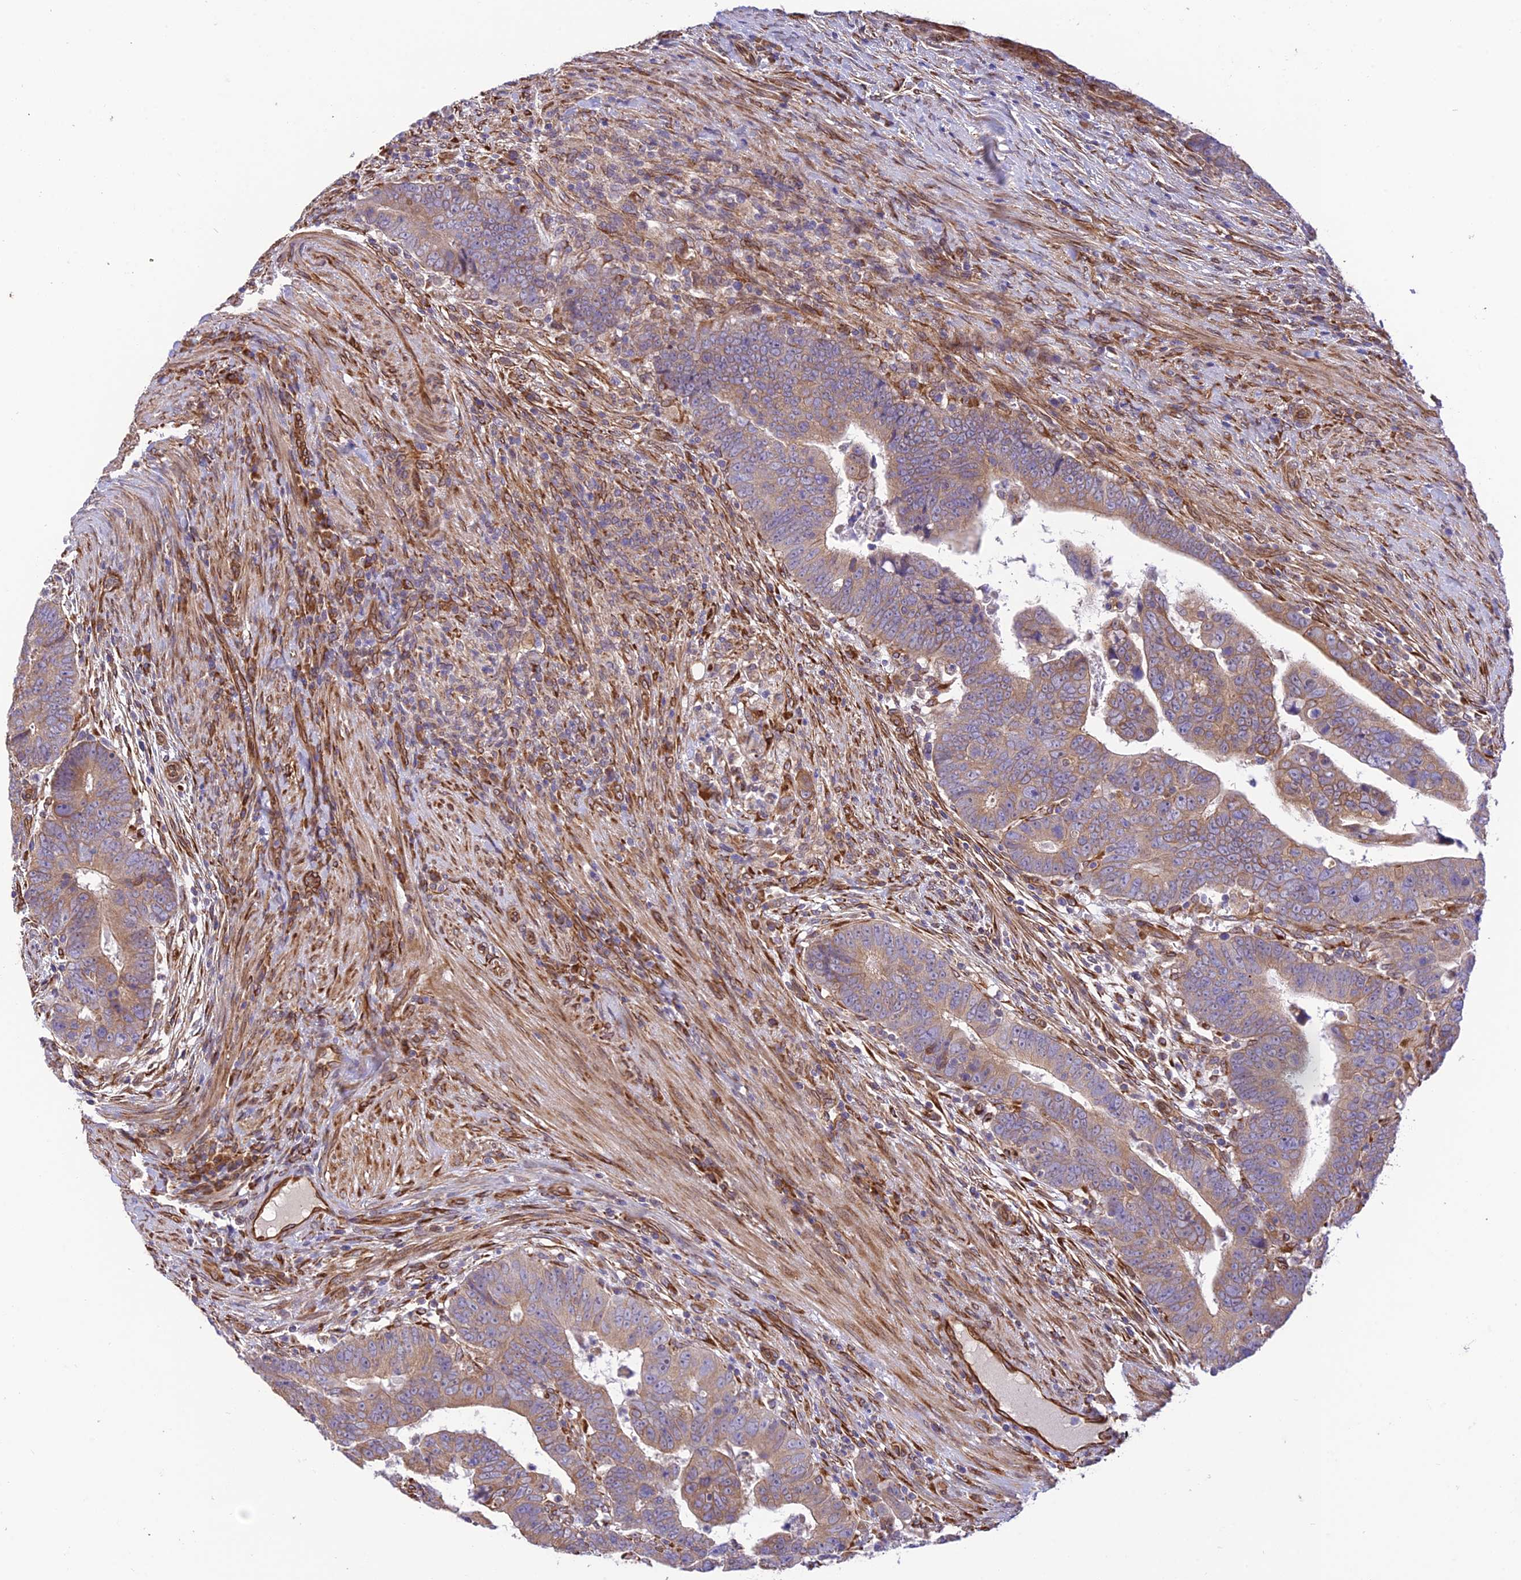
{"staining": {"intensity": "moderate", "quantity": "25%-75%", "location": "cytoplasmic/membranous"}, "tissue": "colorectal cancer", "cell_type": "Tumor cells", "image_type": "cancer", "snomed": [{"axis": "morphology", "description": "Normal tissue, NOS"}, {"axis": "morphology", "description": "Adenocarcinoma, NOS"}, {"axis": "topography", "description": "Rectum"}], "caption": "Protein positivity by IHC demonstrates moderate cytoplasmic/membranous expression in approximately 25%-75% of tumor cells in colorectal cancer (adenocarcinoma).", "gene": "EXOC3L4", "patient": {"sex": "female", "age": 65}}